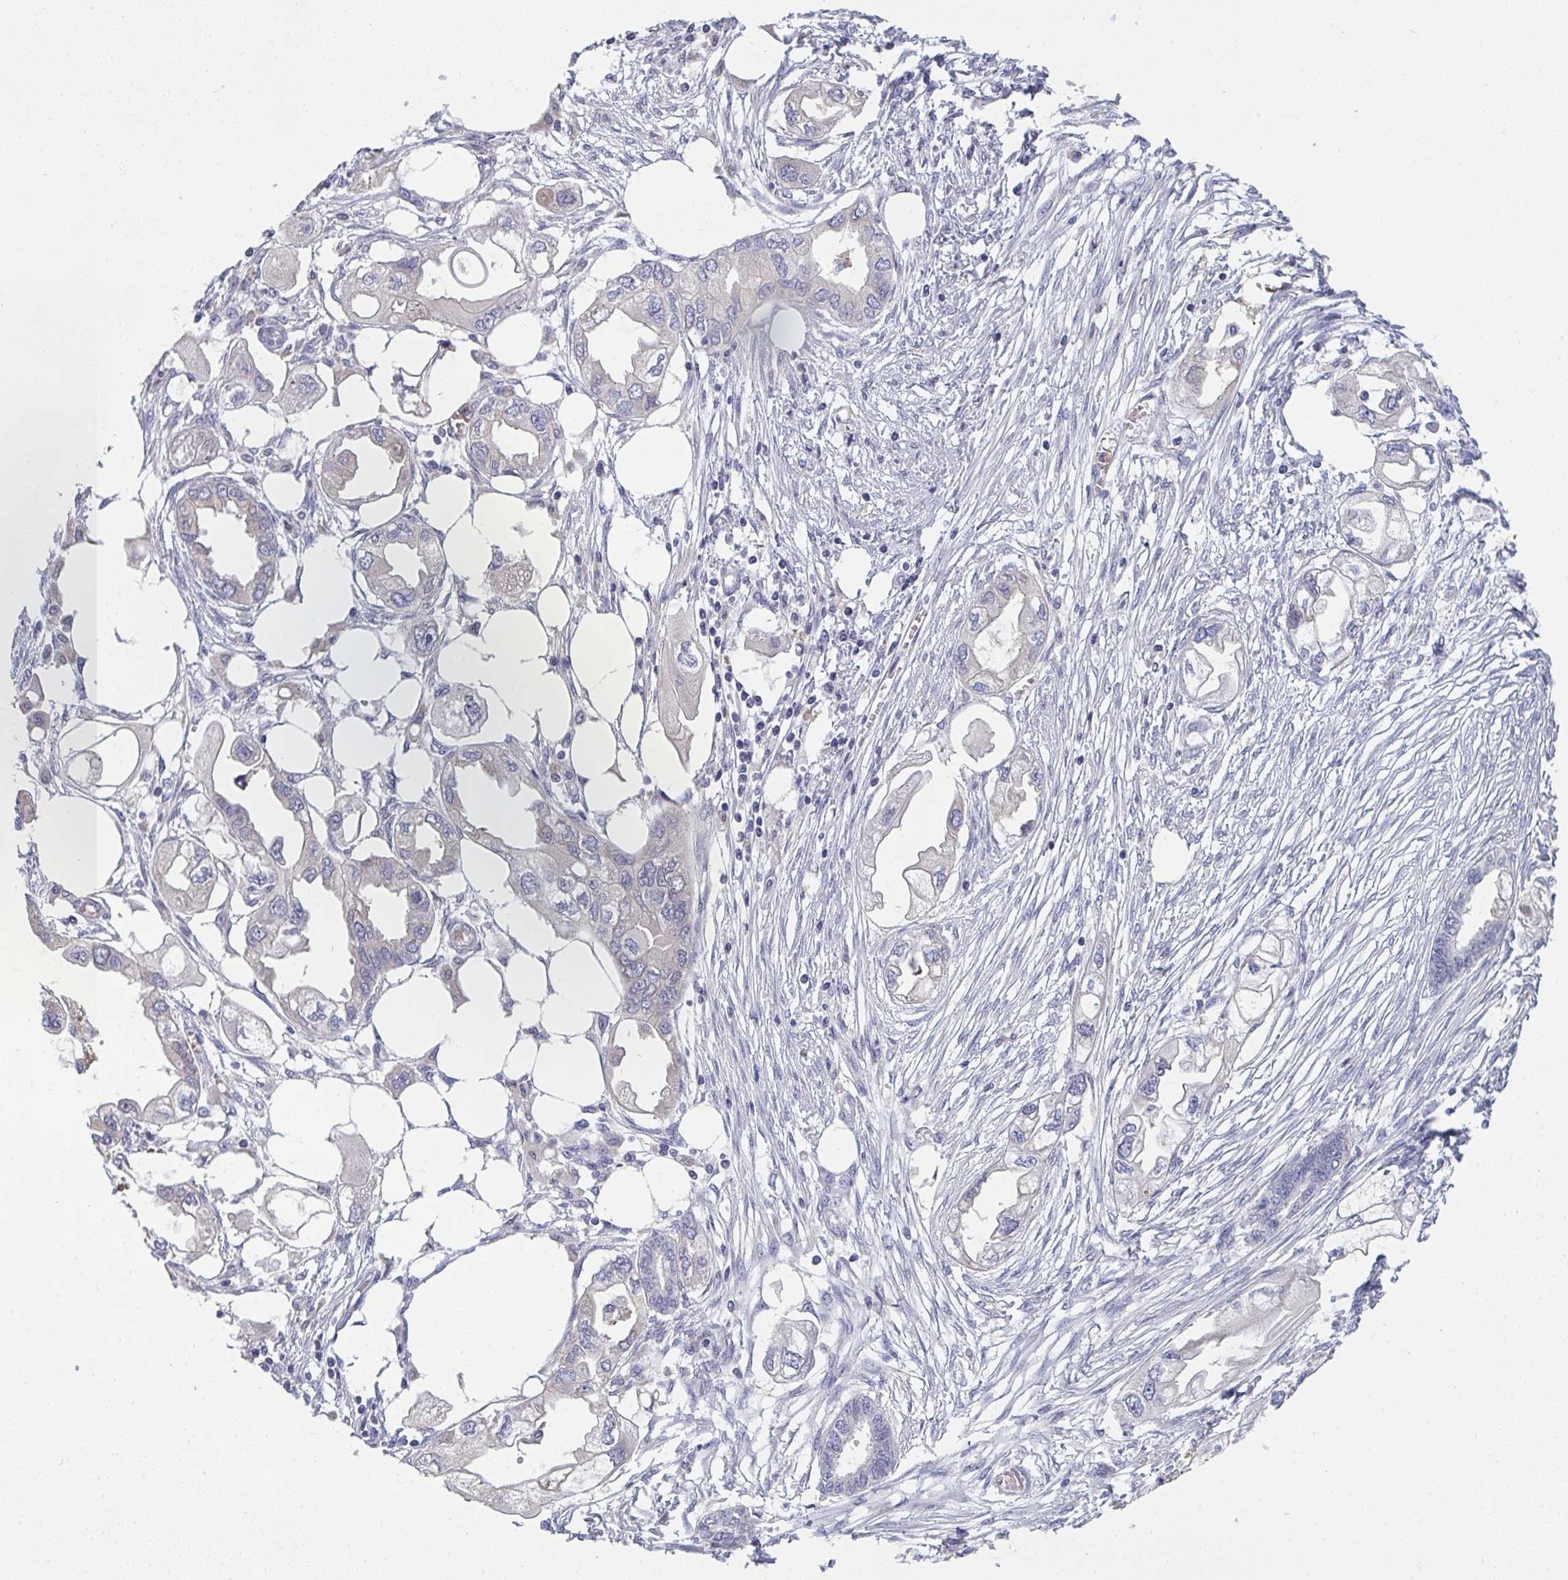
{"staining": {"intensity": "negative", "quantity": "none", "location": "none"}, "tissue": "endometrial cancer", "cell_type": "Tumor cells", "image_type": "cancer", "snomed": [{"axis": "morphology", "description": "Adenocarcinoma, NOS"}, {"axis": "morphology", "description": "Adenocarcinoma, metastatic, NOS"}, {"axis": "topography", "description": "Adipose tissue"}, {"axis": "topography", "description": "Endometrium"}], "caption": "IHC image of endometrial metastatic adenocarcinoma stained for a protein (brown), which reveals no expression in tumor cells.", "gene": "RIOK1", "patient": {"sex": "female", "age": 67}}